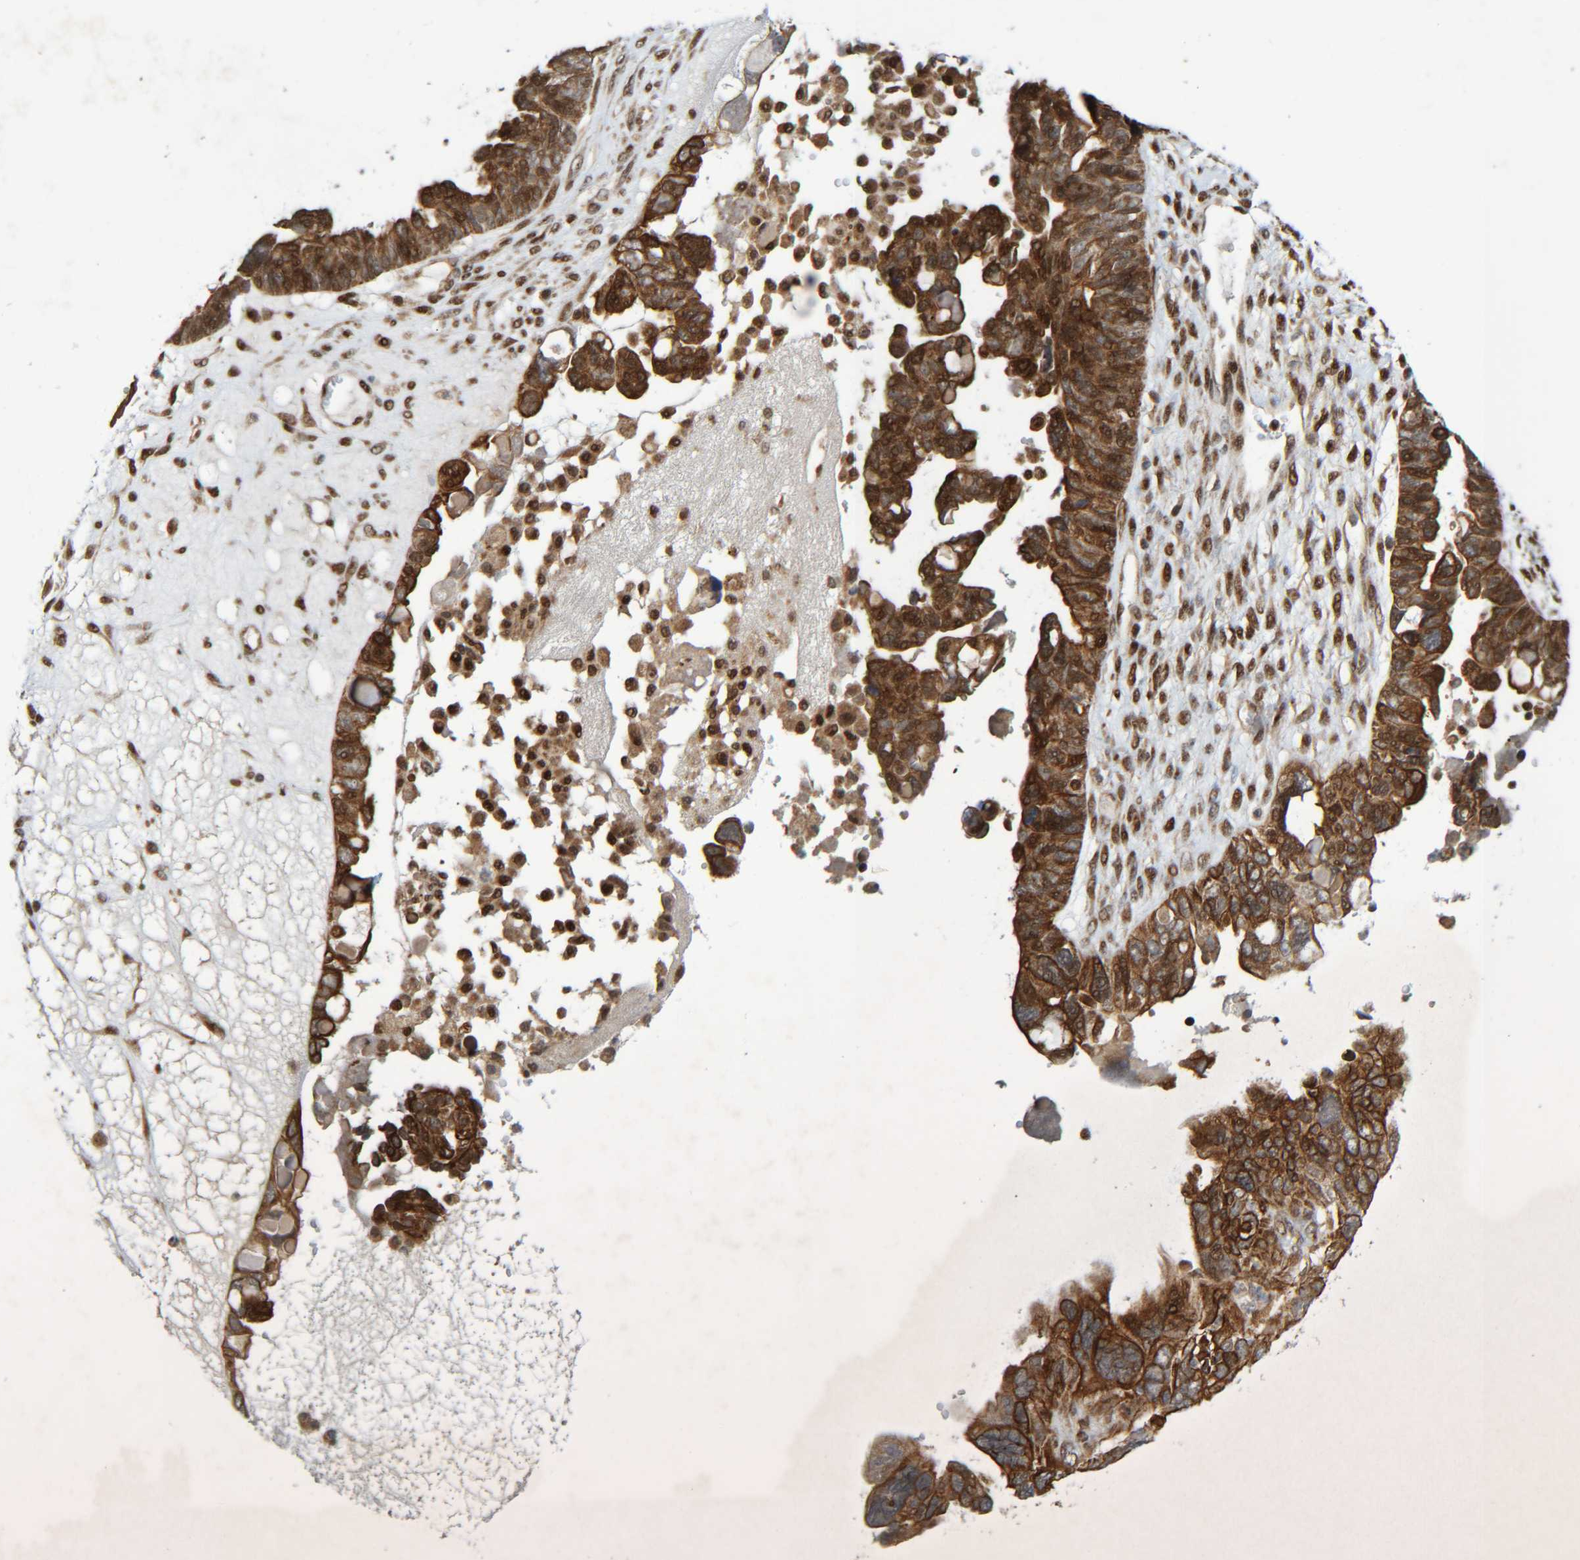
{"staining": {"intensity": "strong", "quantity": ">75%", "location": "cytoplasmic/membranous"}, "tissue": "ovarian cancer", "cell_type": "Tumor cells", "image_type": "cancer", "snomed": [{"axis": "morphology", "description": "Cystadenocarcinoma, serous, NOS"}, {"axis": "topography", "description": "Ovary"}], "caption": "Protein staining of serous cystadenocarcinoma (ovarian) tissue demonstrates strong cytoplasmic/membranous expression in approximately >75% of tumor cells. (DAB (3,3'-diaminobenzidine) = brown stain, brightfield microscopy at high magnification).", "gene": "CCDC57", "patient": {"sex": "female", "age": 79}}